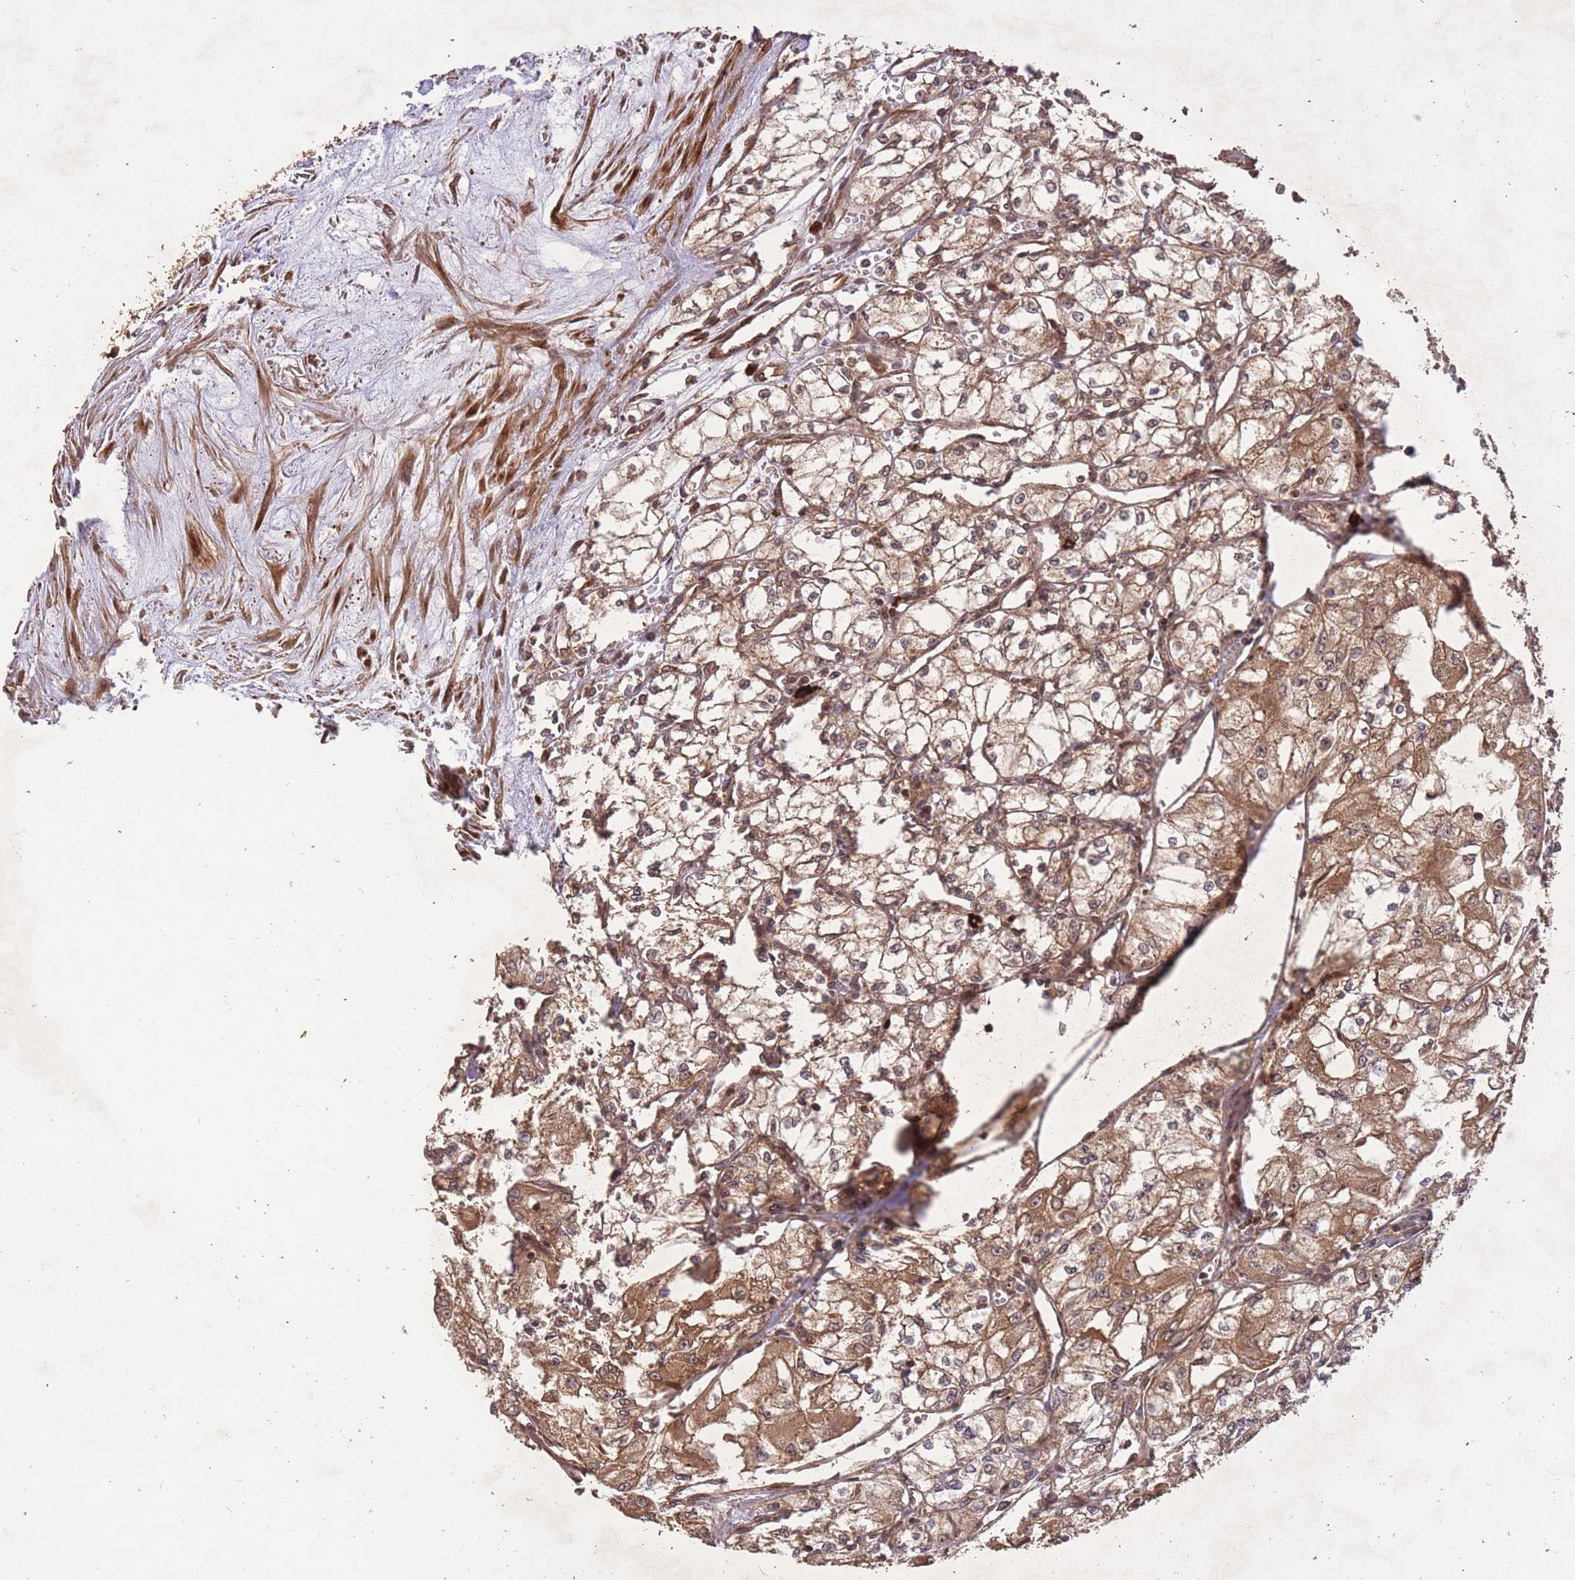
{"staining": {"intensity": "moderate", "quantity": "25%-75%", "location": "cytoplasmic/membranous"}, "tissue": "renal cancer", "cell_type": "Tumor cells", "image_type": "cancer", "snomed": [{"axis": "morphology", "description": "Adenocarcinoma, NOS"}, {"axis": "topography", "description": "Kidney"}], "caption": "Tumor cells exhibit medium levels of moderate cytoplasmic/membranous positivity in approximately 25%-75% of cells in human adenocarcinoma (renal).", "gene": "ERBB3", "patient": {"sex": "male", "age": 59}}